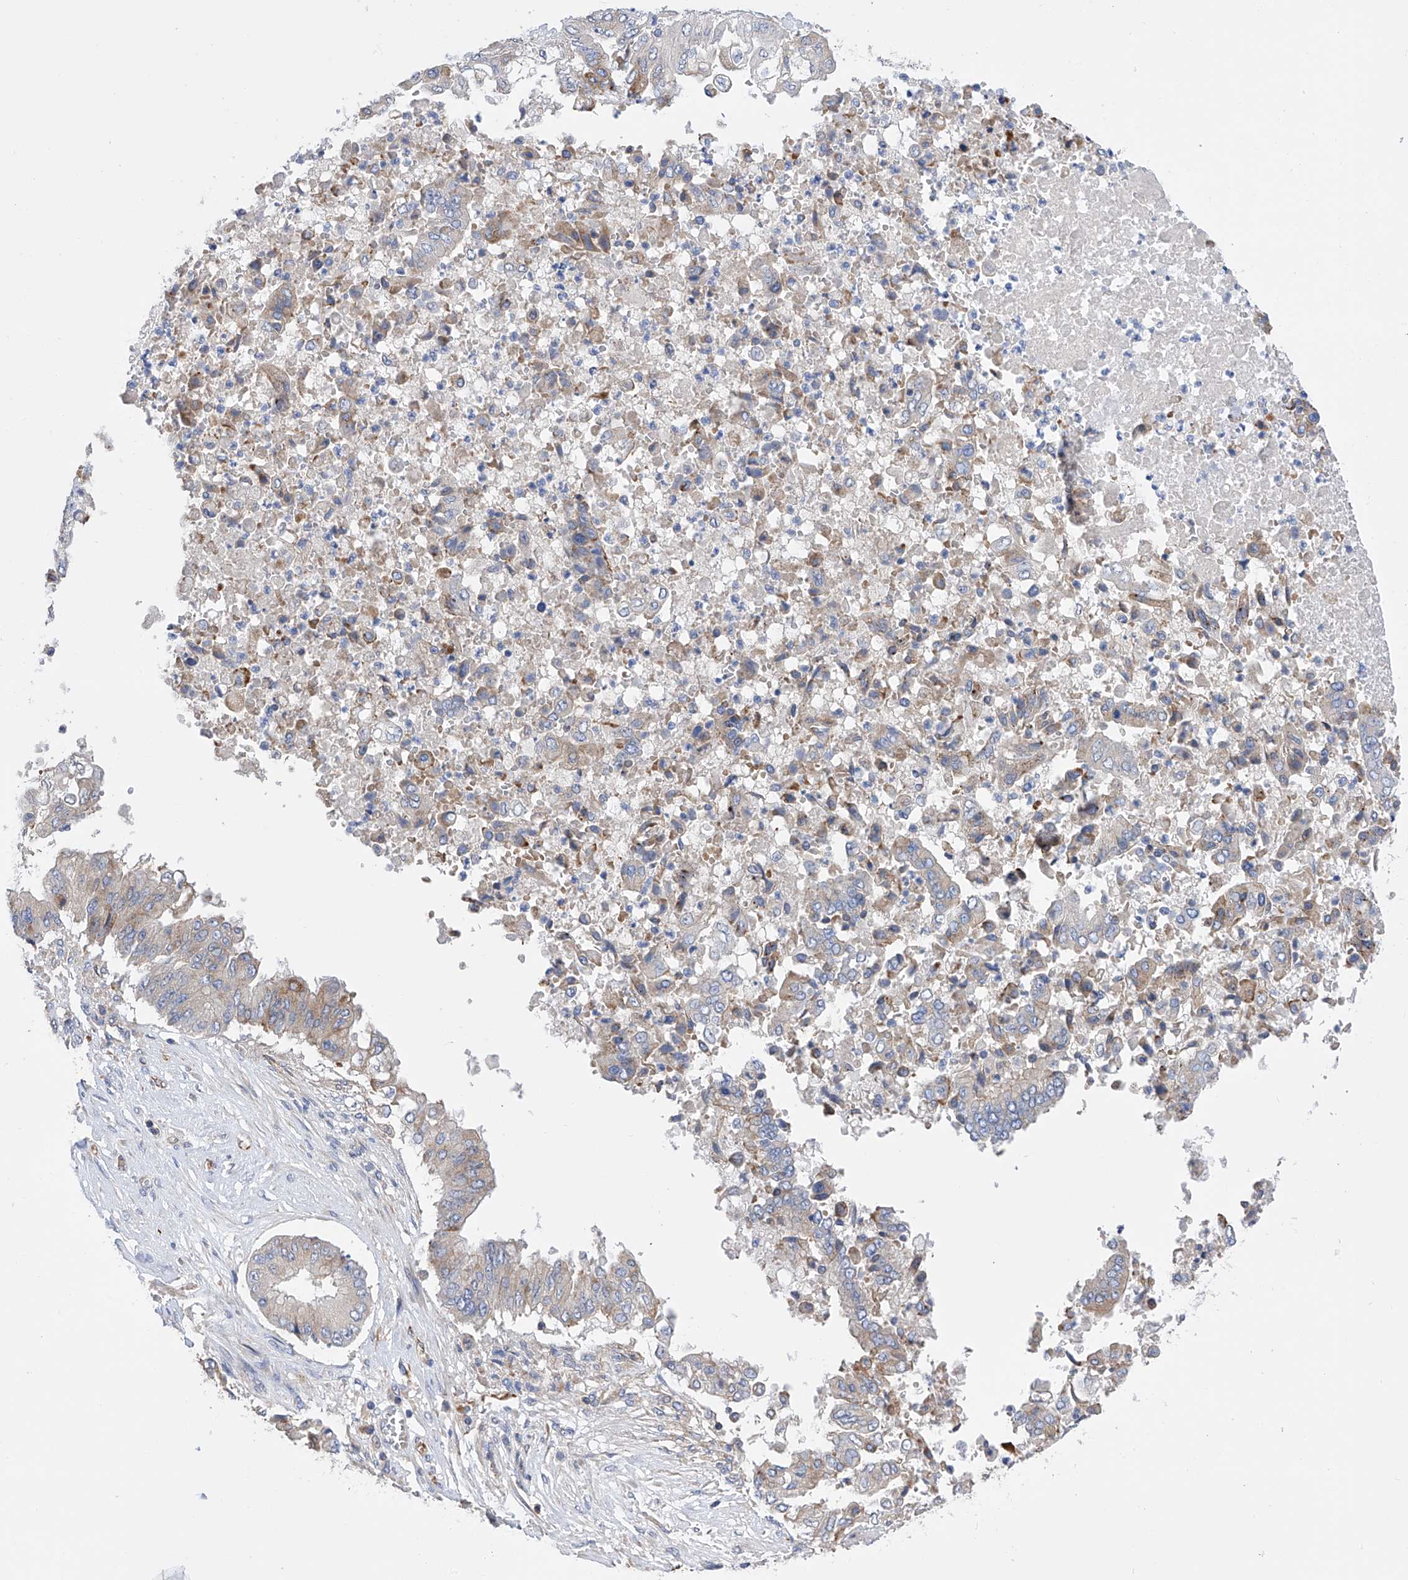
{"staining": {"intensity": "weak", "quantity": "<25%", "location": "cytoplasmic/membranous"}, "tissue": "pancreatic cancer", "cell_type": "Tumor cells", "image_type": "cancer", "snomed": [{"axis": "morphology", "description": "Adenocarcinoma, NOS"}, {"axis": "topography", "description": "Pancreas"}], "caption": "An image of pancreatic cancer stained for a protein reveals no brown staining in tumor cells.", "gene": "NFATC4", "patient": {"sex": "female", "age": 77}}